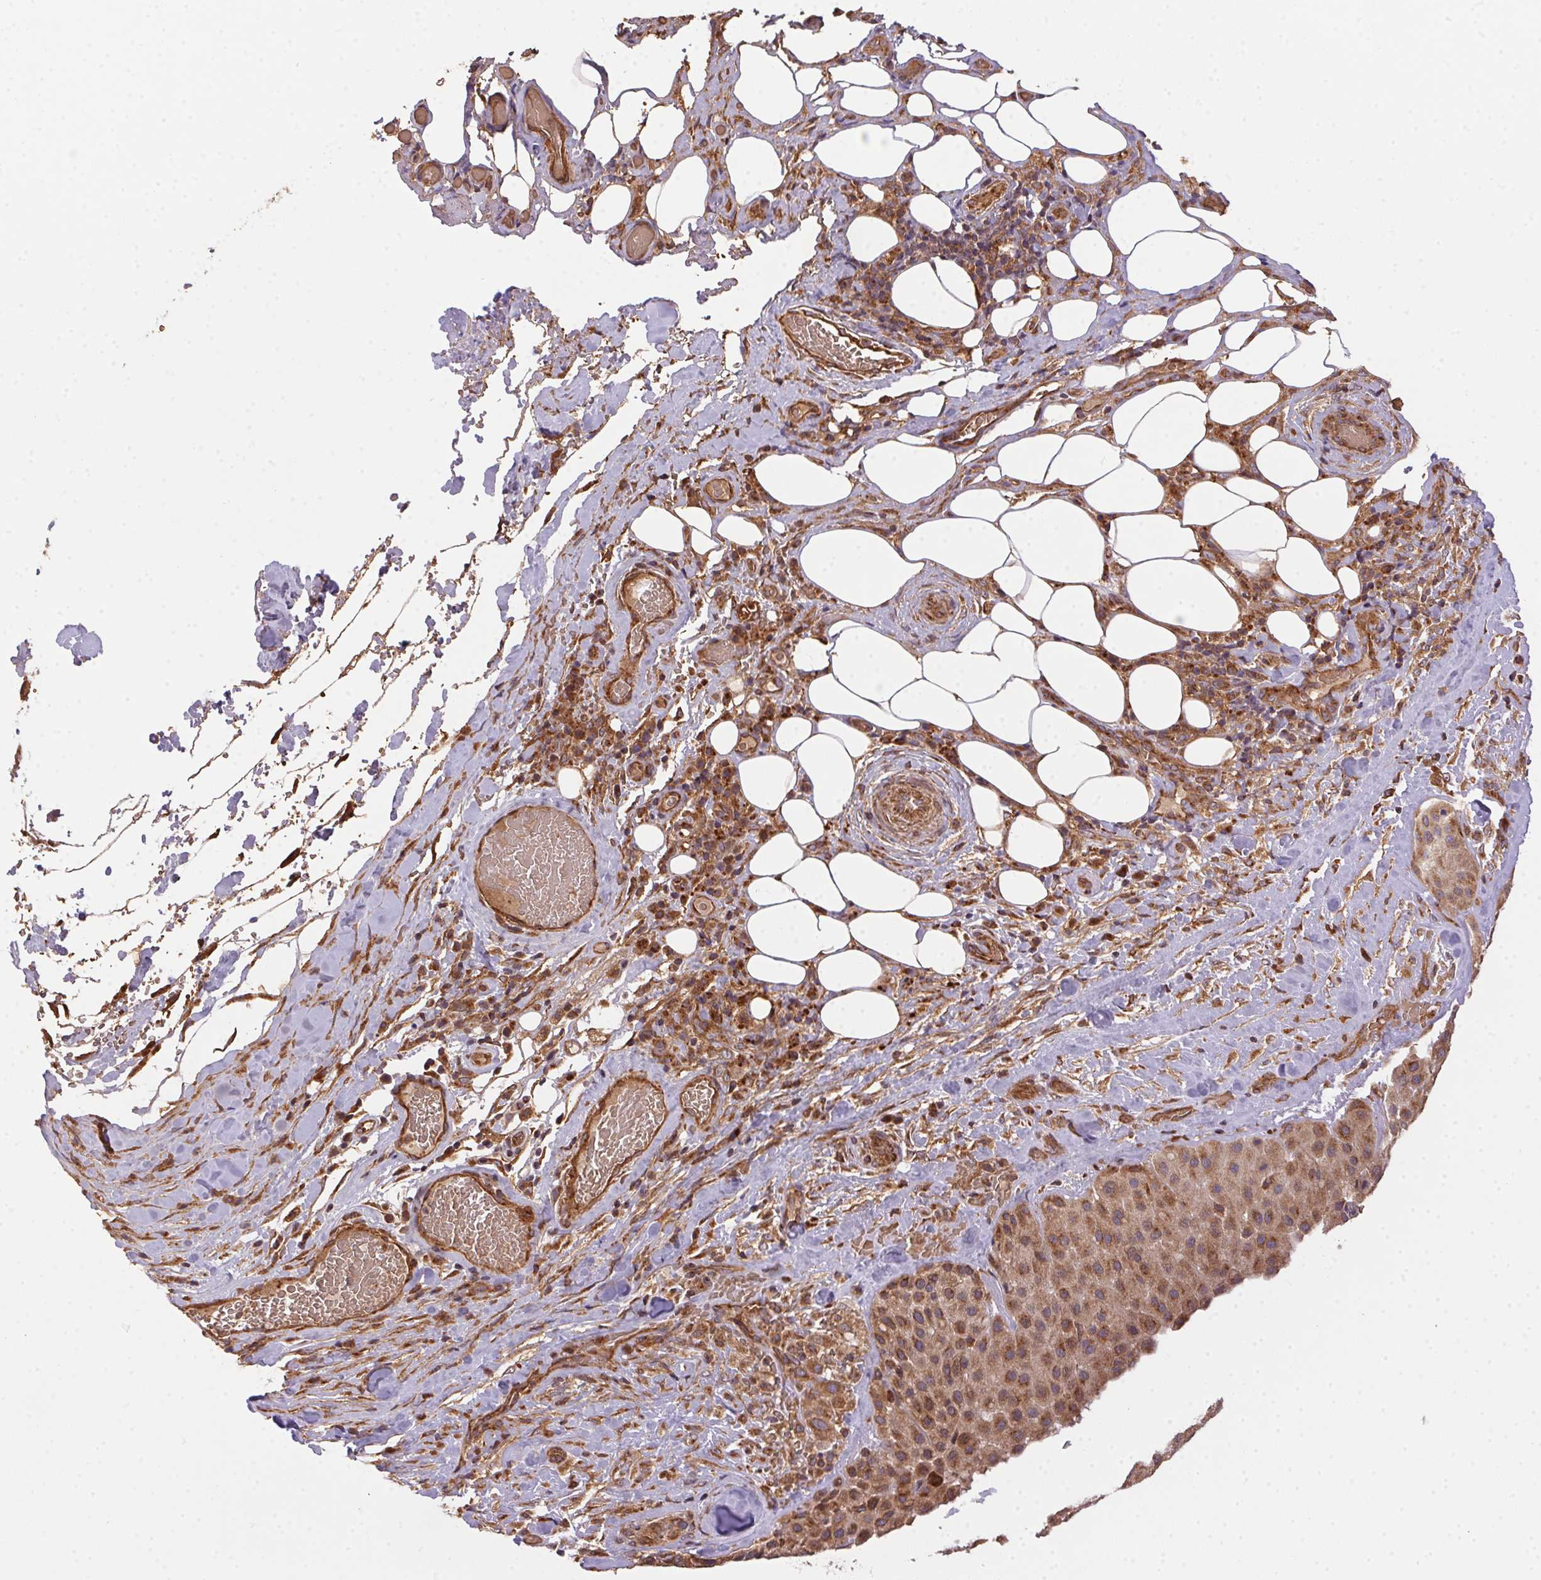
{"staining": {"intensity": "moderate", "quantity": ">75%", "location": "cytoplasmic/membranous"}, "tissue": "melanoma", "cell_type": "Tumor cells", "image_type": "cancer", "snomed": [{"axis": "morphology", "description": "Malignant melanoma, Metastatic site"}, {"axis": "topography", "description": "Smooth muscle"}], "caption": "Protein expression analysis of human malignant melanoma (metastatic site) reveals moderate cytoplasmic/membranous expression in about >75% of tumor cells.", "gene": "USE1", "patient": {"sex": "male", "age": 41}}